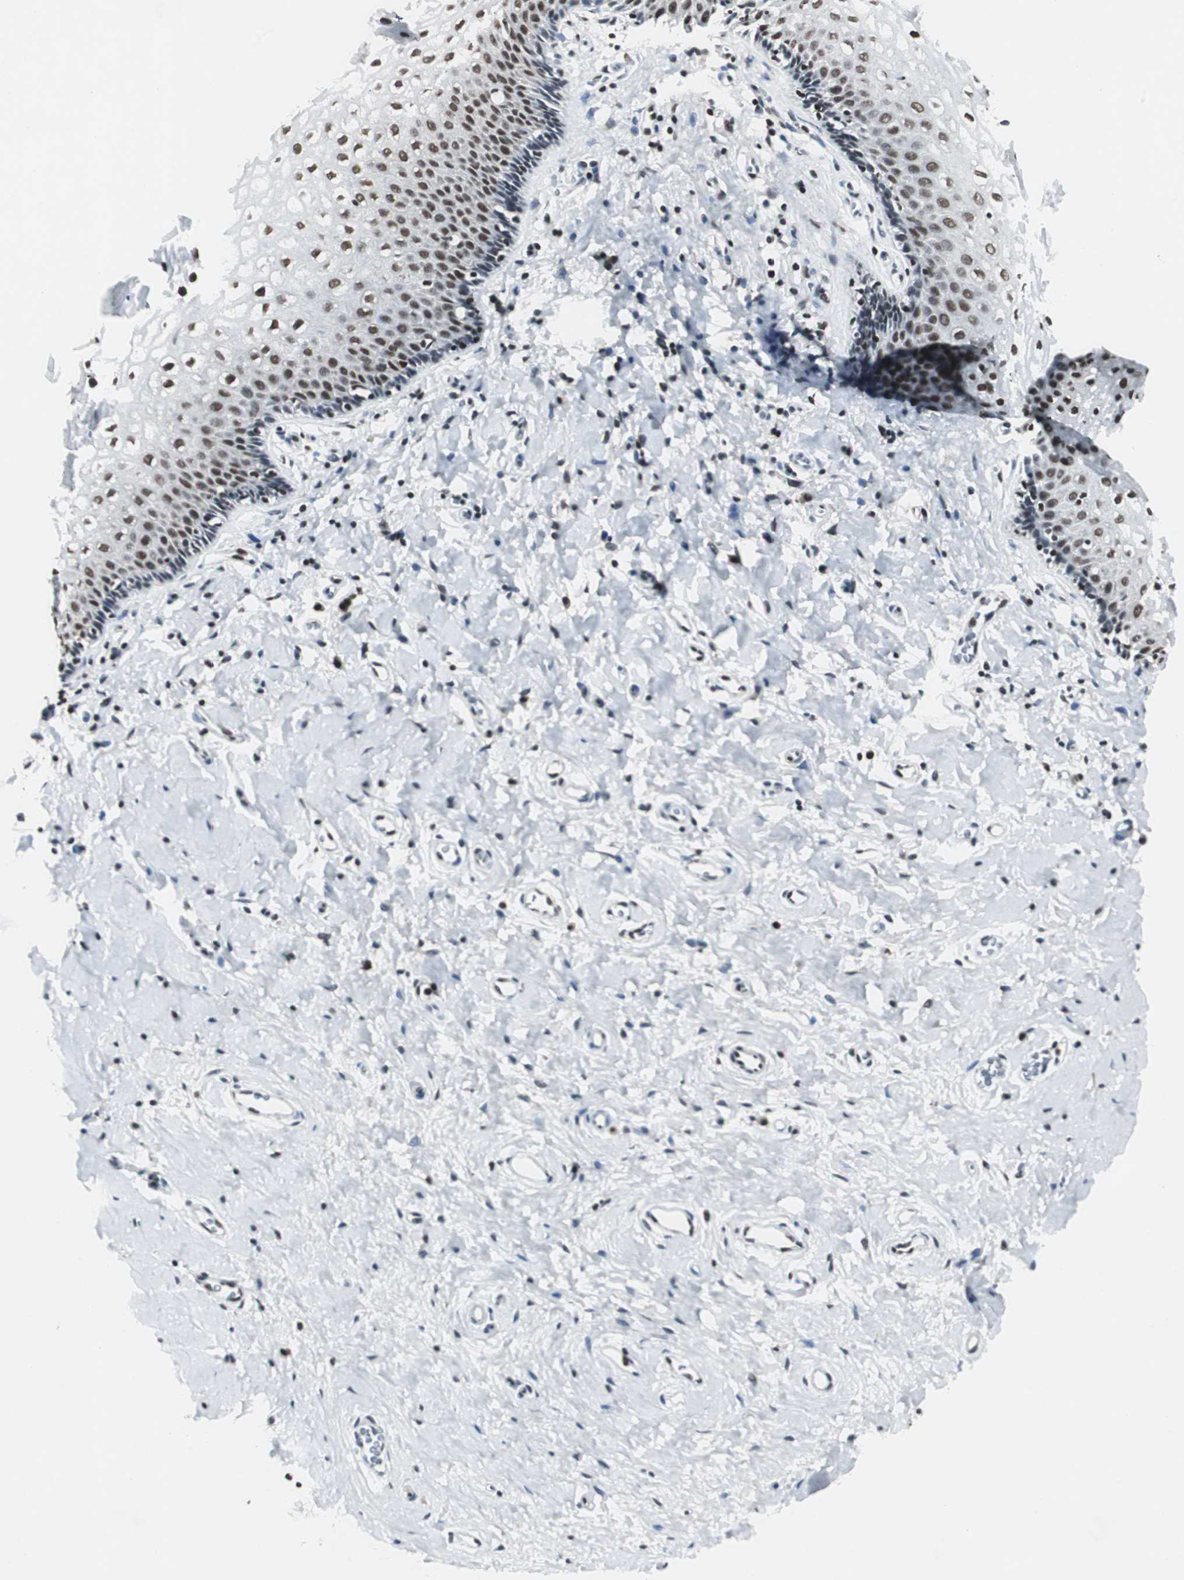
{"staining": {"intensity": "moderate", "quantity": "25%-75%", "location": "nuclear"}, "tissue": "vagina", "cell_type": "Squamous epithelial cells", "image_type": "normal", "snomed": [{"axis": "morphology", "description": "Normal tissue, NOS"}, {"axis": "topography", "description": "Soft tissue"}, {"axis": "topography", "description": "Vagina"}], "caption": "This photomicrograph shows immunohistochemistry (IHC) staining of unremarkable vagina, with medium moderate nuclear expression in about 25%-75% of squamous epithelial cells.", "gene": "RAD9A", "patient": {"sex": "female", "age": 61}}